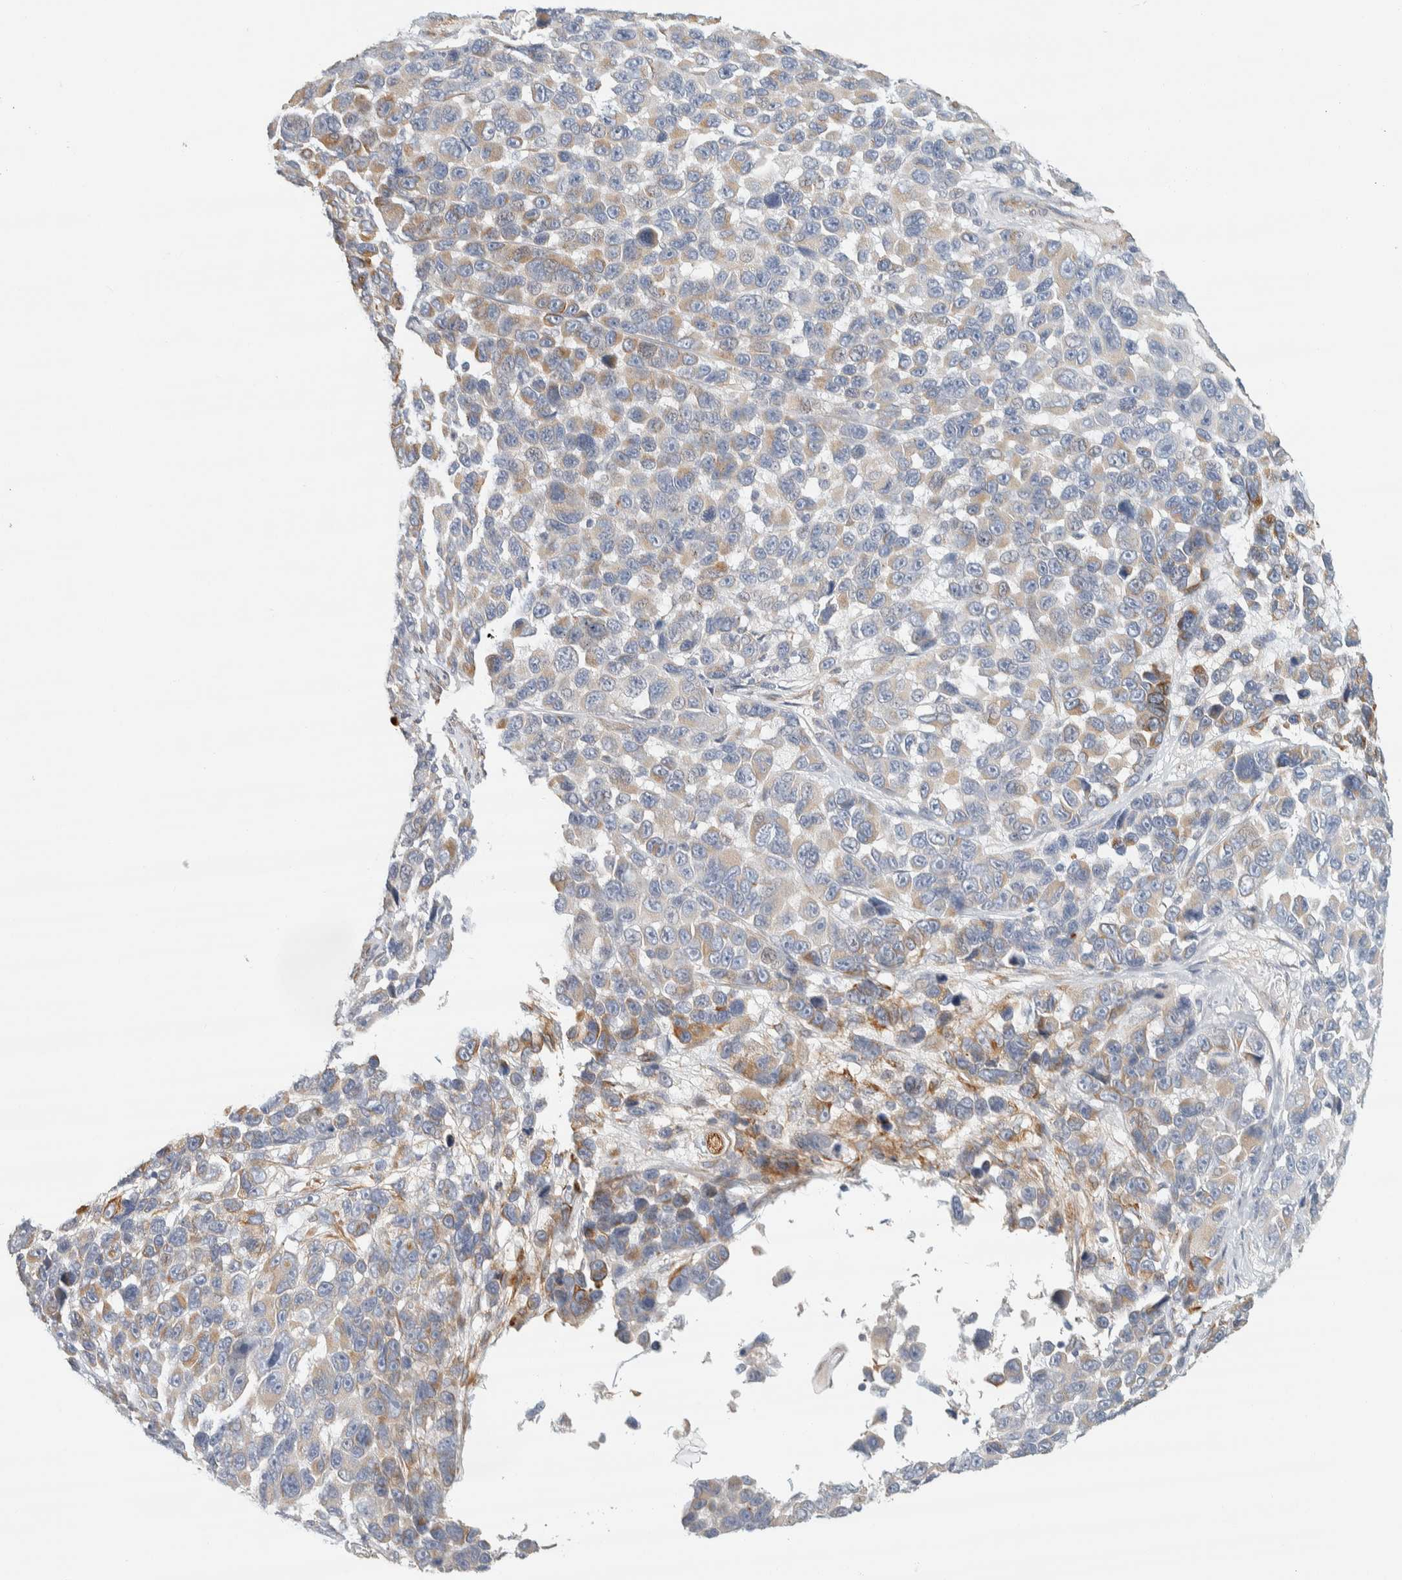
{"staining": {"intensity": "moderate", "quantity": "25%-75%", "location": "cytoplasmic/membranous"}, "tissue": "melanoma", "cell_type": "Tumor cells", "image_type": "cancer", "snomed": [{"axis": "morphology", "description": "Malignant melanoma, NOS"}, {"axis": "topography", "description": "Skin"}], "caption": "Tumor cells display medium levels of moderate cytoplasmic/membranous positivity in approximately 25%-75% of cells in human malignant melanoma.", "gene": "CDR2", "patient": {"sex": "male", "age": 53}}